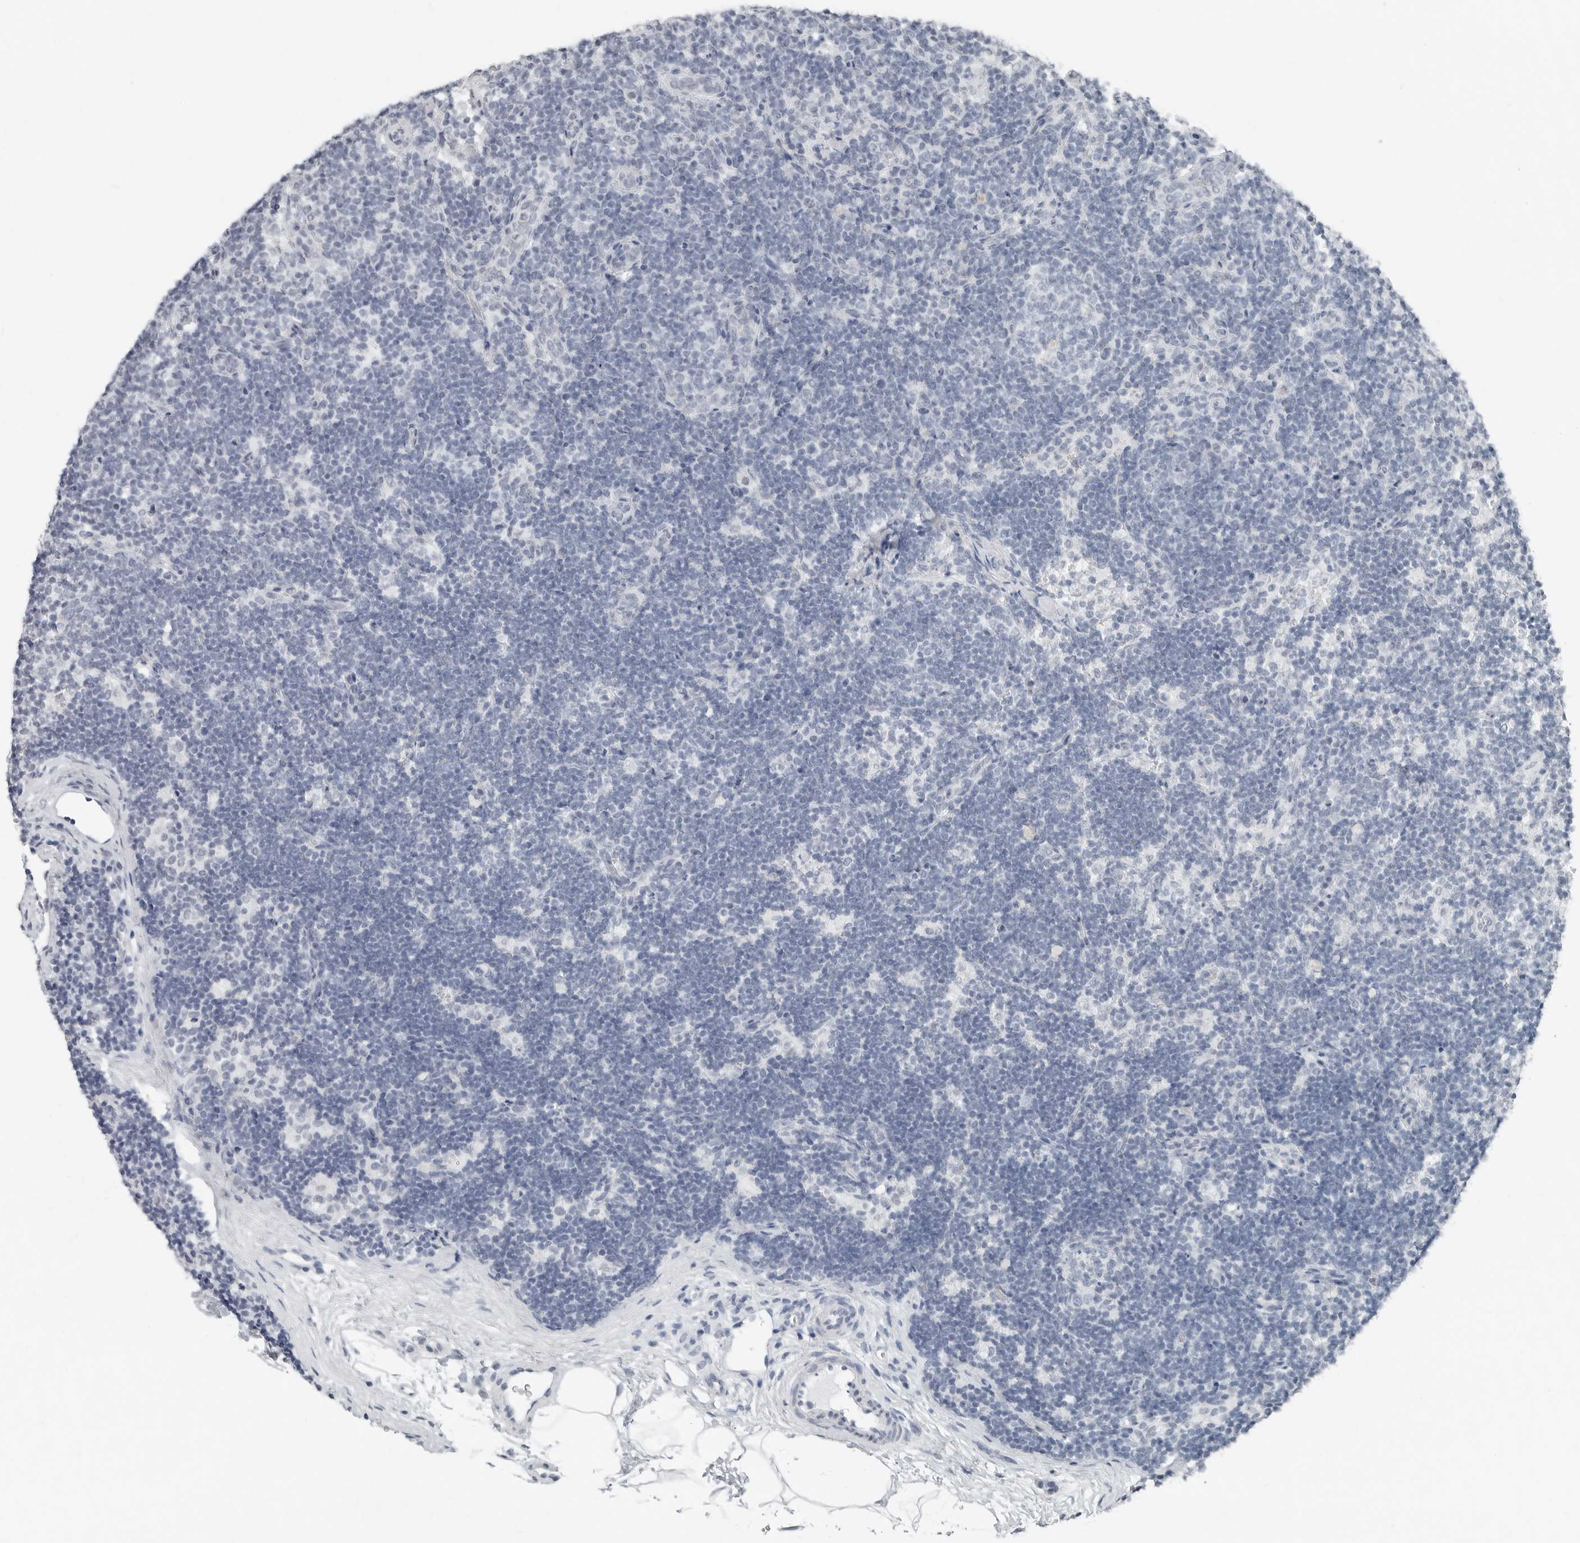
{"staining": {"intensity": "negative", "quantity": "none", "location": "none"}, "tissue": "lymph node", "cell_type": "Germinal center cells", "image_type": "normal", "snomed": [{"axis": "morphology", "description": "Normal tissue, NOS"}, {"axis": "topography", "description": "Lymph node"}], "caption": "Human lymph node stained for a protein using immunohistochemistry (IHC) shows no expression in germinal center cells.", "gene": "XIRP1", "patient": {"sex": "female", "age": 22}}